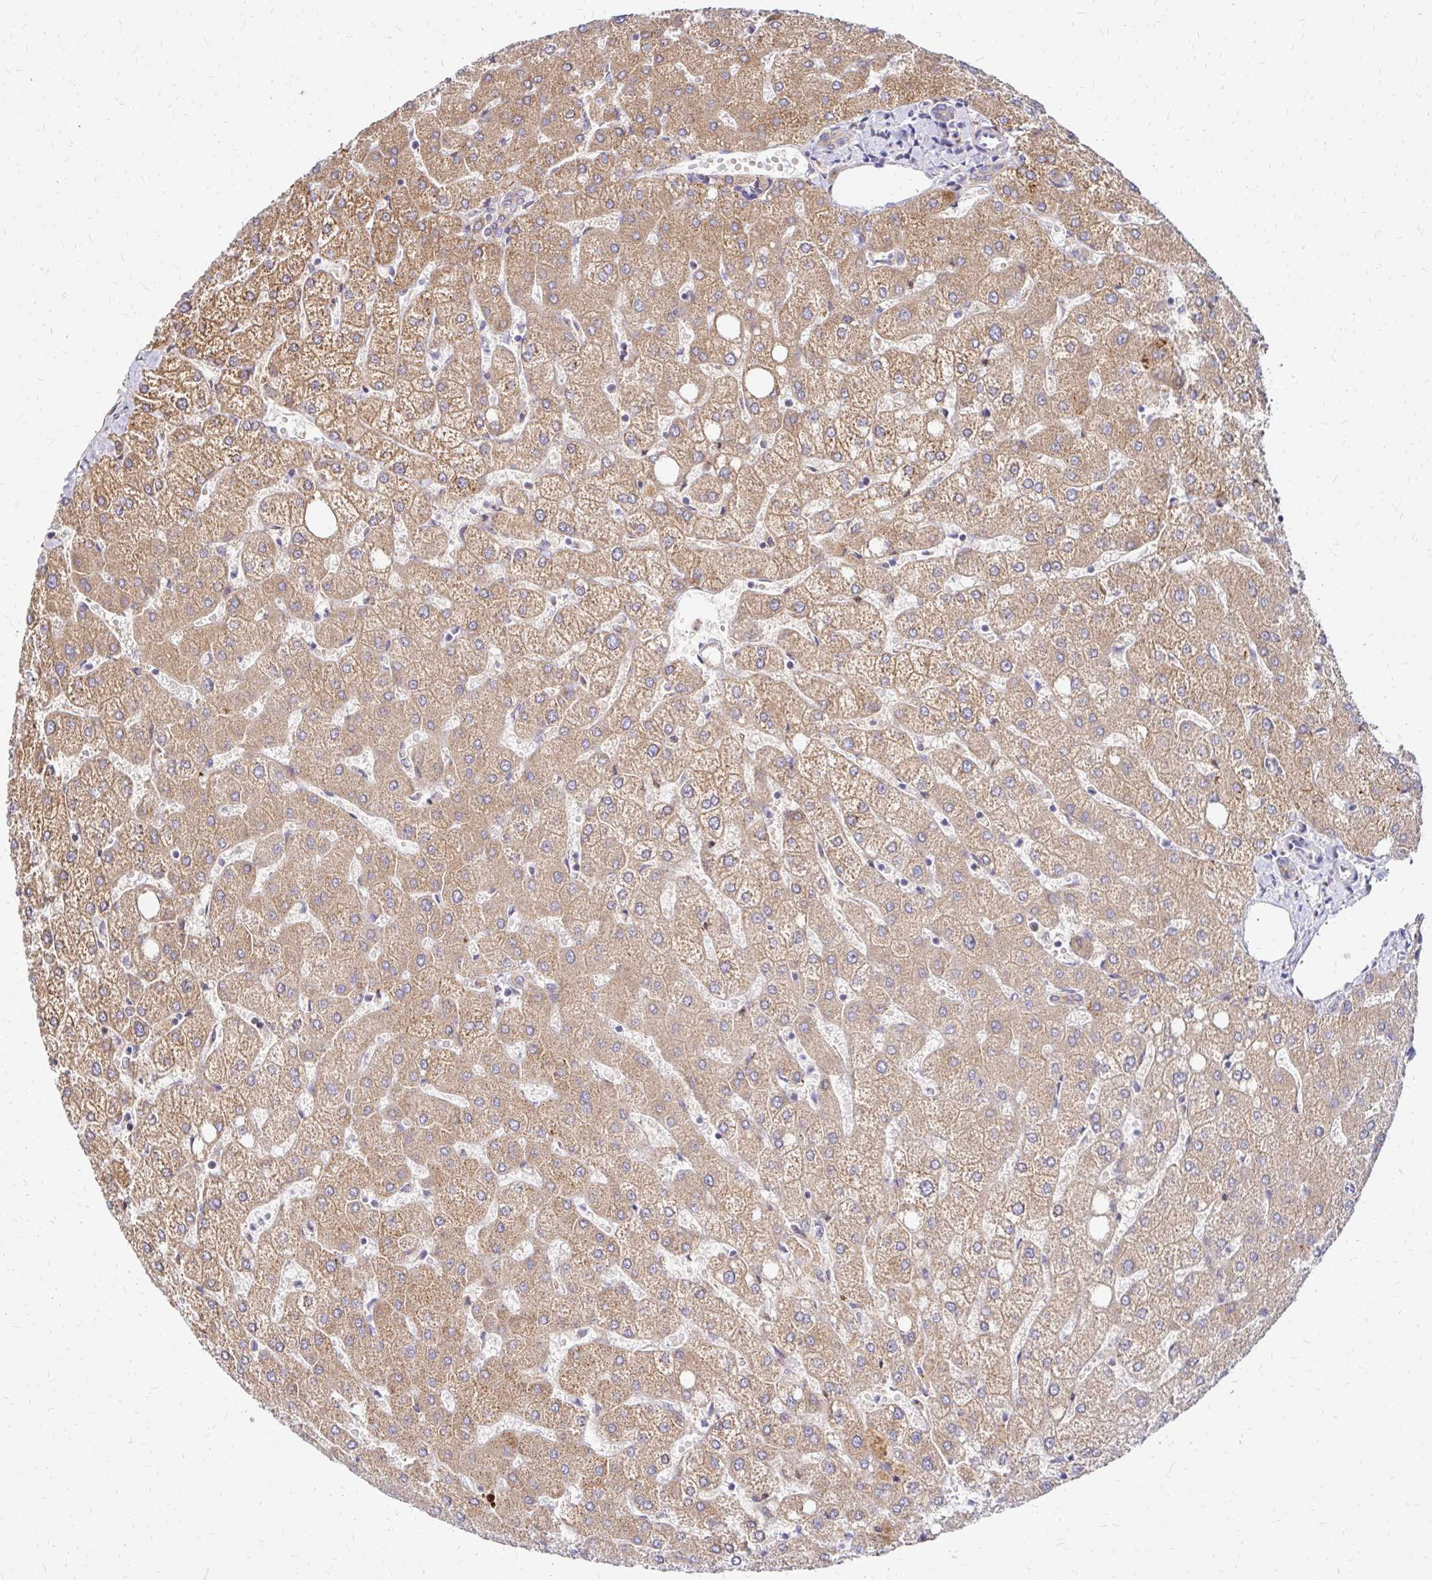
{"staining": {"intensity": "weak", "quantity": ">75%", "location": "cytoplasmic/membranous"}, "tissue": "liver", "cell_type": "Cholangiocytes", "image_type": "normal", "snomed": [{"axis": "morphology", "description": "Normal tissue, NOS"}, {"axis": "topography", "description": "Liver"}], "caption": "Benign liver demonstrates weak cytoplasmic/membranous expression in approximately >75% of cholangiocytes, visualized by immunohistochemistry.", "gene": "IDUA", "patient": {"sex": "female", "age": 54}}